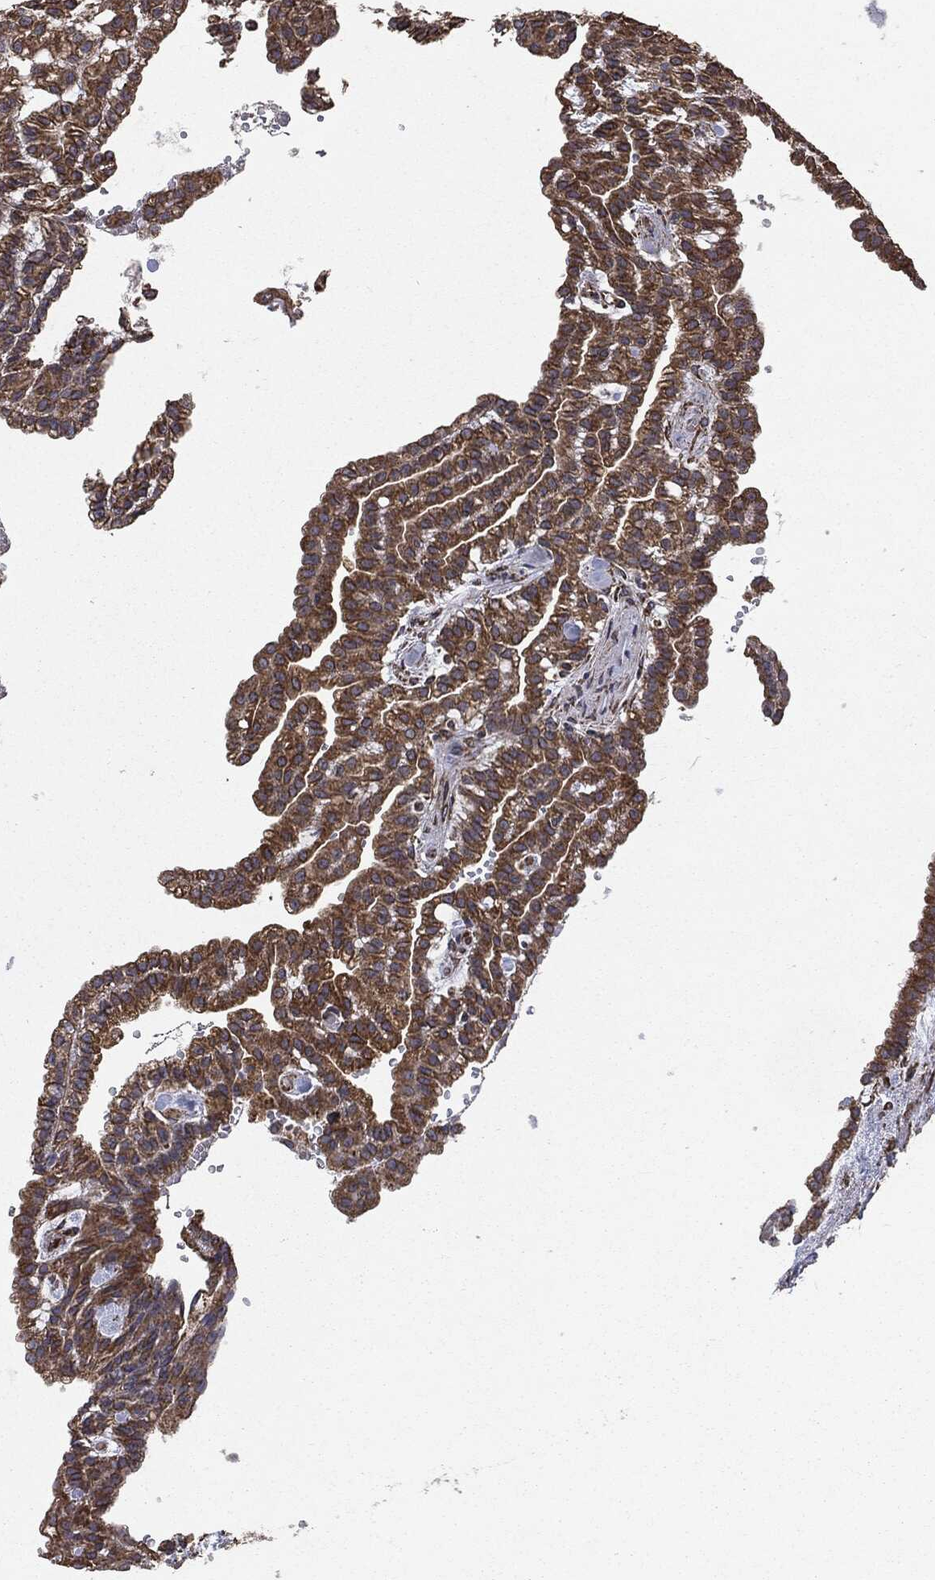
{"staining": {"intensity": "moderate", "quantity": ">75%", "location": "cytoplasmic/membranous"}, "tissue": "renal cancer", "cell_type": "Tumor cells", "image_type": "cancer", "snomed": [{"axis": "morphology", "description": "Adenocarcinoma, NOS"}, {"axis": "topography", "description": "Kidney"}], "caption": "A medium amount of moderate cytoplasmic/membranous expression is appreciated in approximately >75% of tumor cells in renal cancer (adenocarcinoma) tissue. The staining was performed using DAB, with brown indicating positive protein expression. Nuclei are stained blue with hematoxylin.", "gene": "MTOR", "patient": {"sex": "male", "age": 63}}